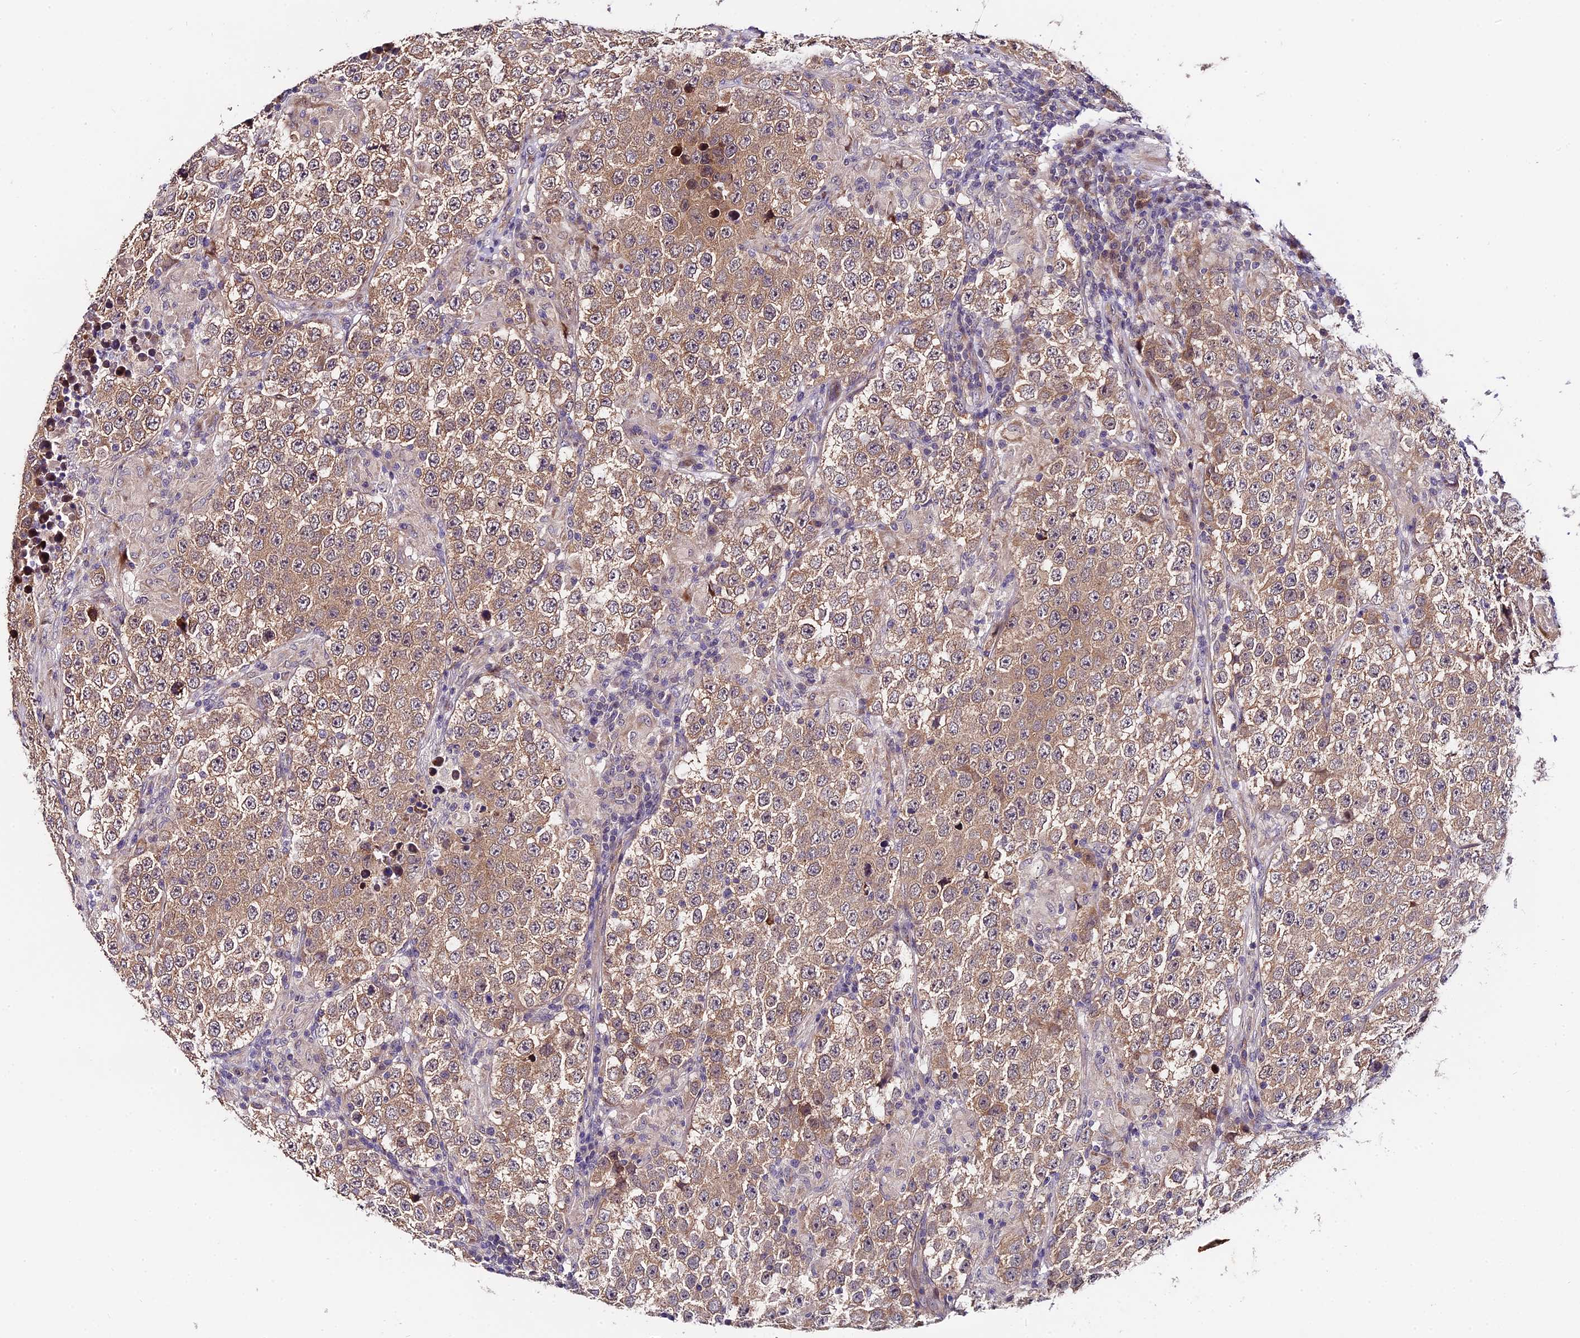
{"staining": {"intensity": "moderate", "quantity": ">75%", "location": "cytoplasmic/membranous"}, "tissue": "testis cancer", "cell_type": "Tumor cells", "image_type": "cancer", "snomed": [{"axis": "morphology", "description": "Normal tissue, NOS"}, {"axis": "morphology", "description": "Urothelial carcinoma, High grade"}, {"axis": "morphology", "description": "Seminoma, NOS"}, {"axis": "morphology", "description": "Carcinoma, Embryonal, NOS"}, {"axis": "topography", "description": "Urinary bladder"}, {"axis": "topography", "description": "Testis"}], "caption": "IHC image of testis high-grade urothelial carcinoma stained for a protein (brown), which displays medium levels of moderate cytoplasmic/membranous staining in about >75% of tumor cells.", "gene": "TRMT1", "patient": {"sex": "male", "age": 41}}